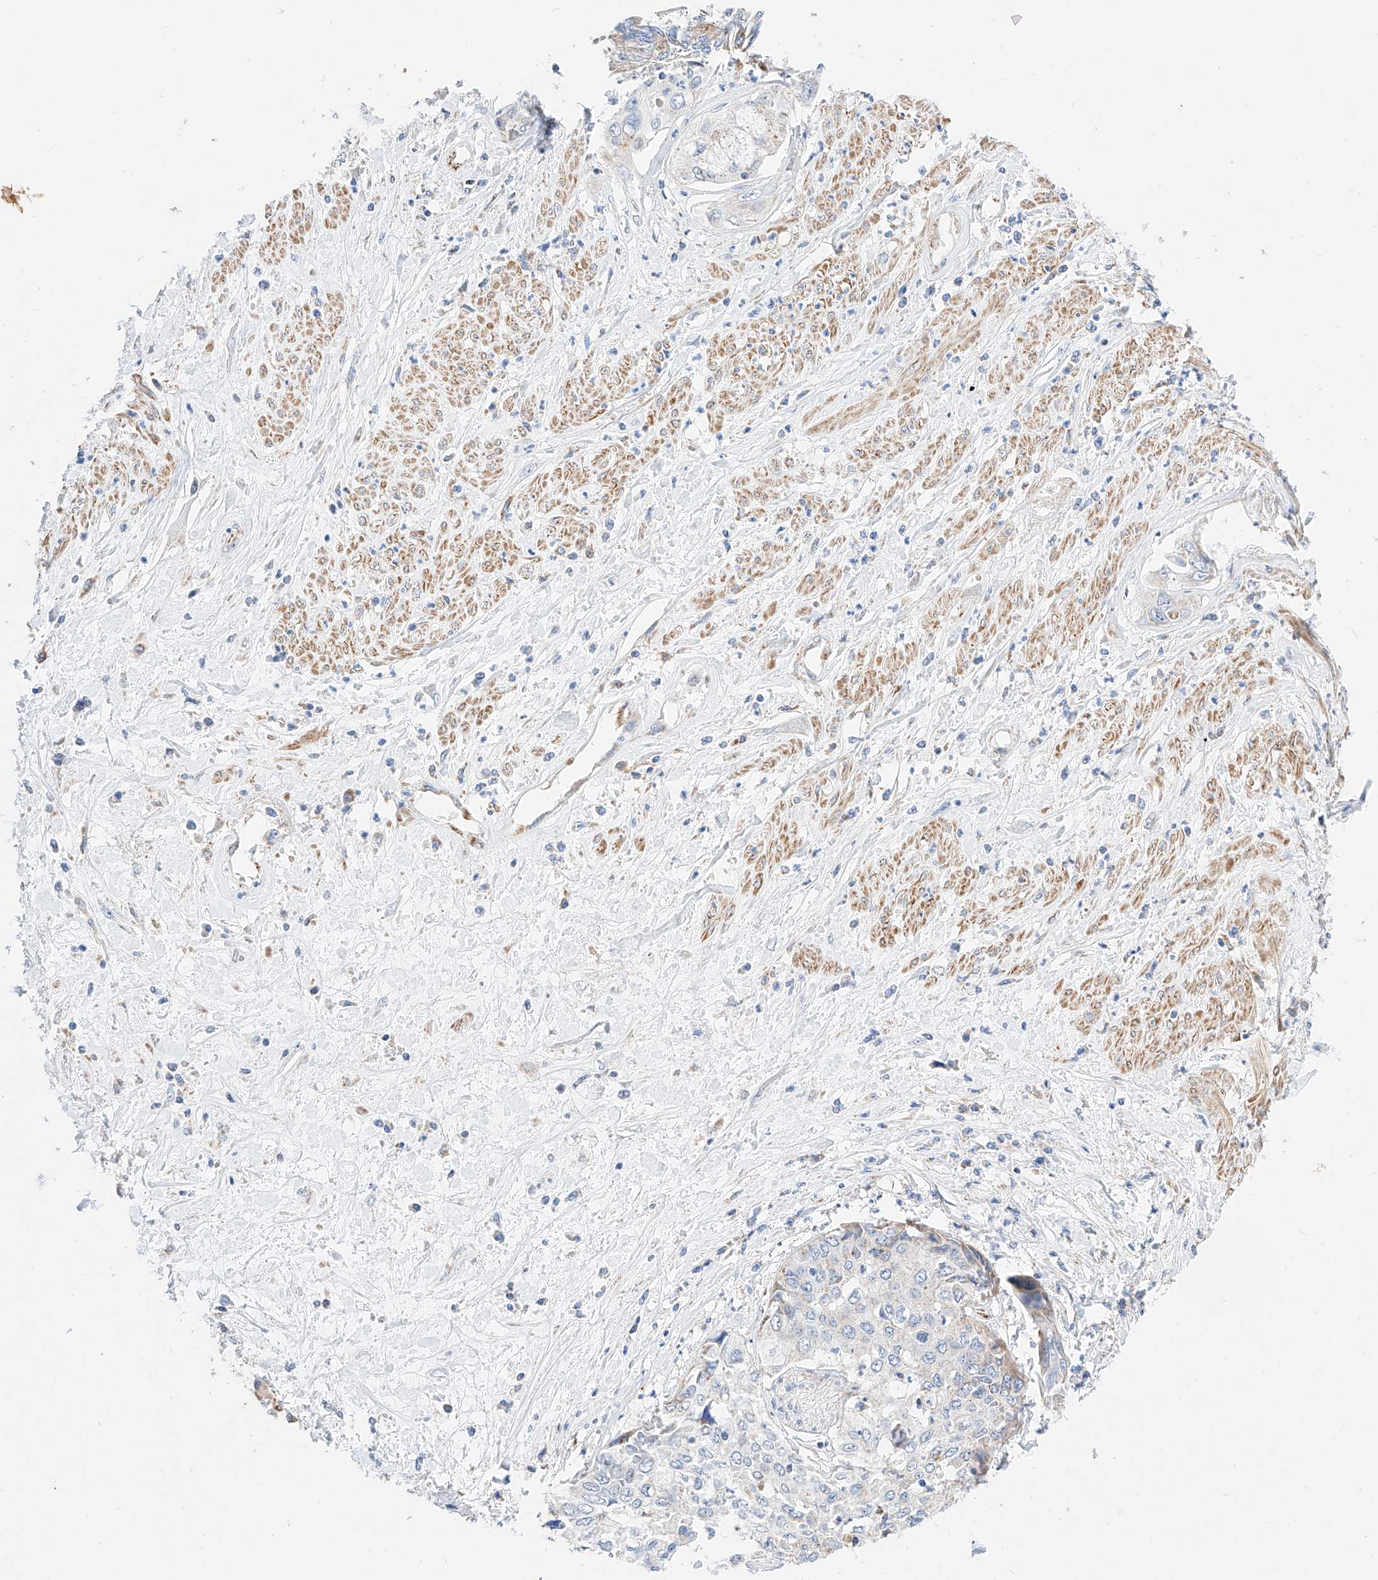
{"staining": {"intensity": "negative", "quantity": "none", "location": "none"}, "tissue": "cervical cancer", "cell_type": "Tumor cells", "image_type": "cancer", "snomed": [{"axis": "morphology", "description": "Squamous cell carcinoma, NOS"}, {"axis": "topography", "description": "Cervix"}], "caption": "The photomicrograph reveals no staining of tumor cells in cervical cancer. (Stains: DAB IHC with hematoxylin counter stain, Microscopy: brightfield microscopy at high magnification).", "gene": "C6orf62", "patient": {"sex": "female", "age": 31}}